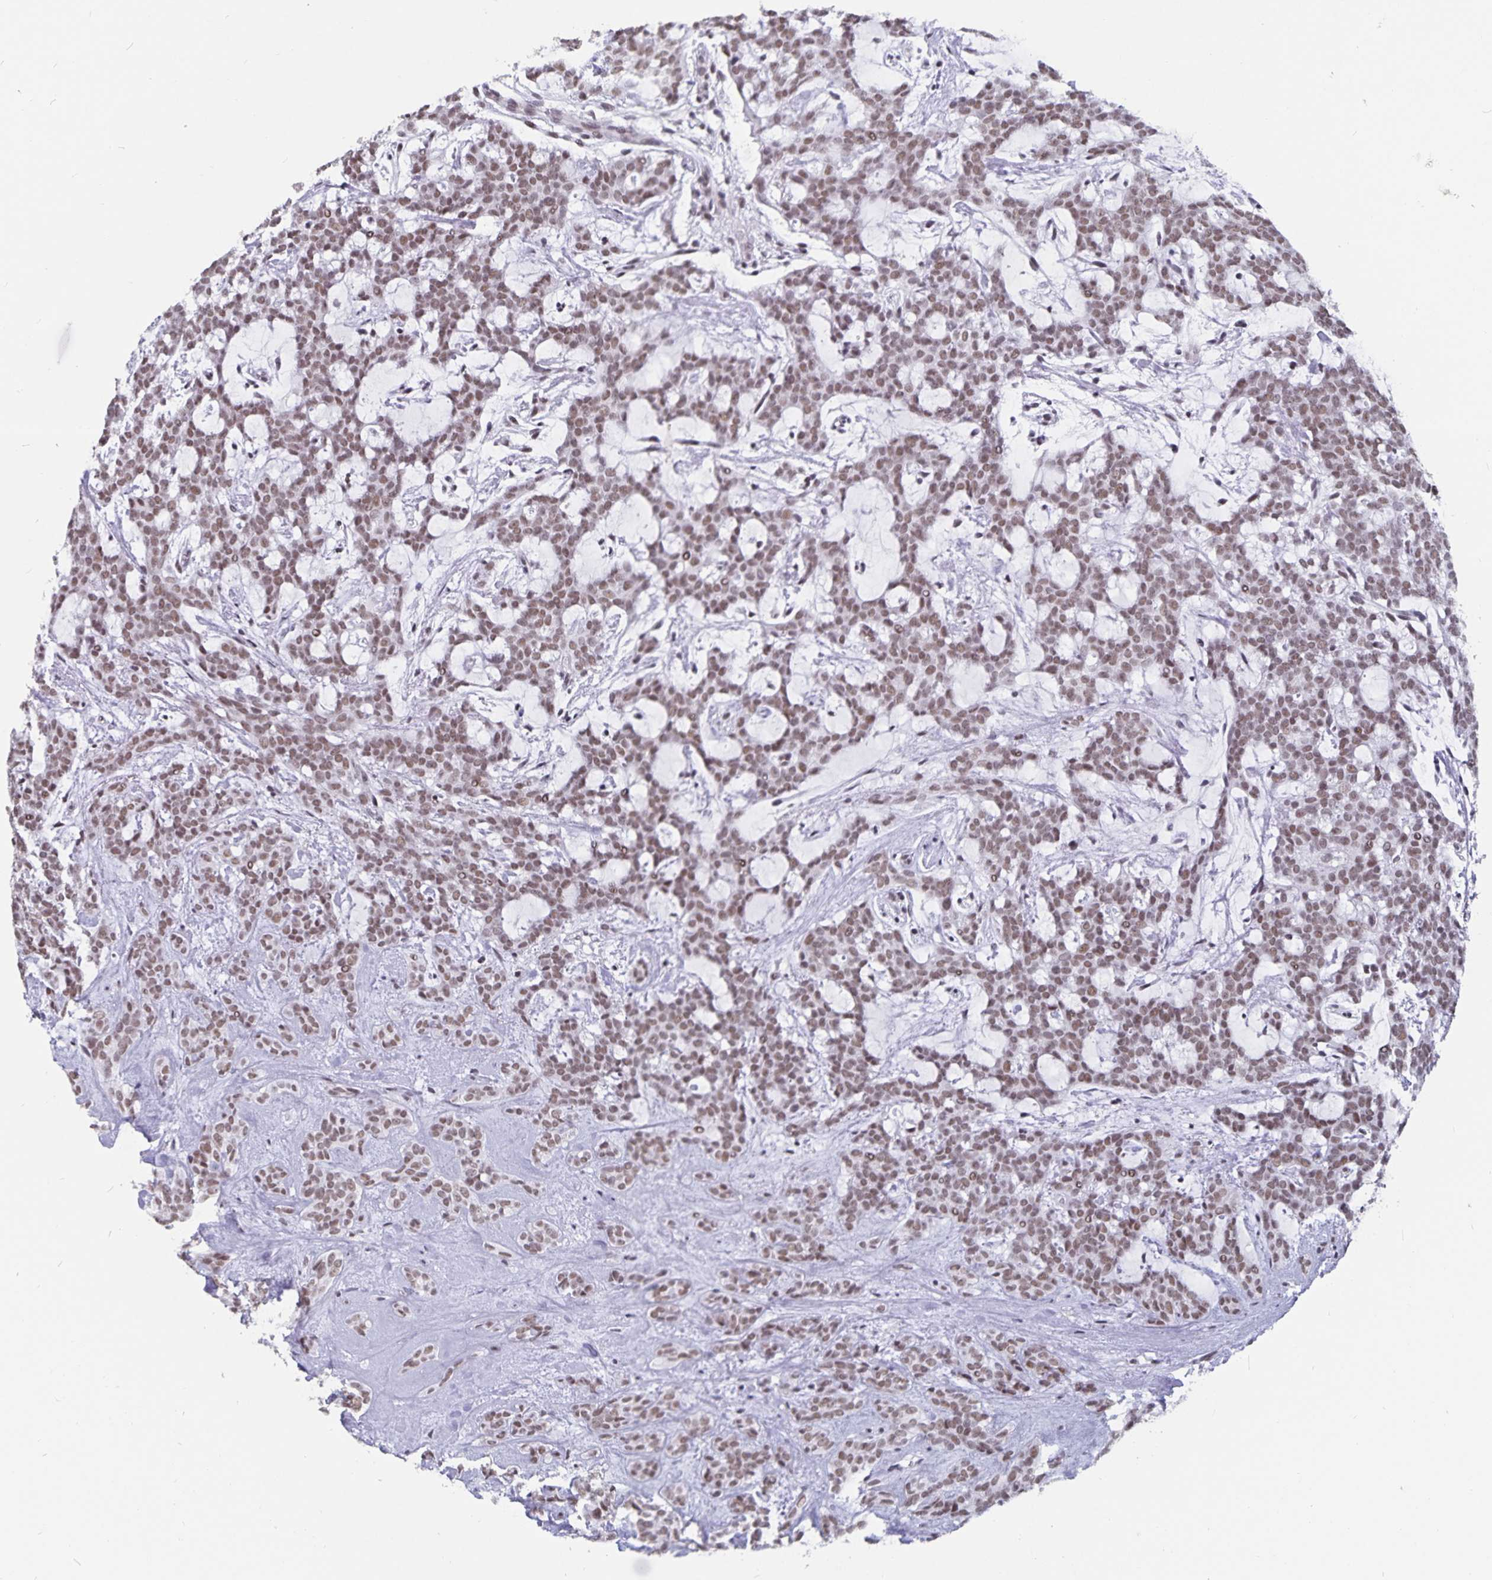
{"staining": {"intensity": "moderate", "quantity": ">75%", "location": "nuclear"}, "tissue": "head and neck cancer", "cell_type": "Tumor cells", "image_type": "cancer", "snomed": [{"axis": "morphology", "description": "Adenocarcinoma, NOS"}, {"axis": "topography", "description": "Head-Neck"}], "caption": "Moderate nuclear protein expression is identified in about >75% of tumor cells in head and neck cancer. (DAB (3,3'-diaminobenzidine) IHC, brown staining for protein, blue staining for nuclei).", "gene": "PBX2", "patient": {"sex": "female", "age": 57}}